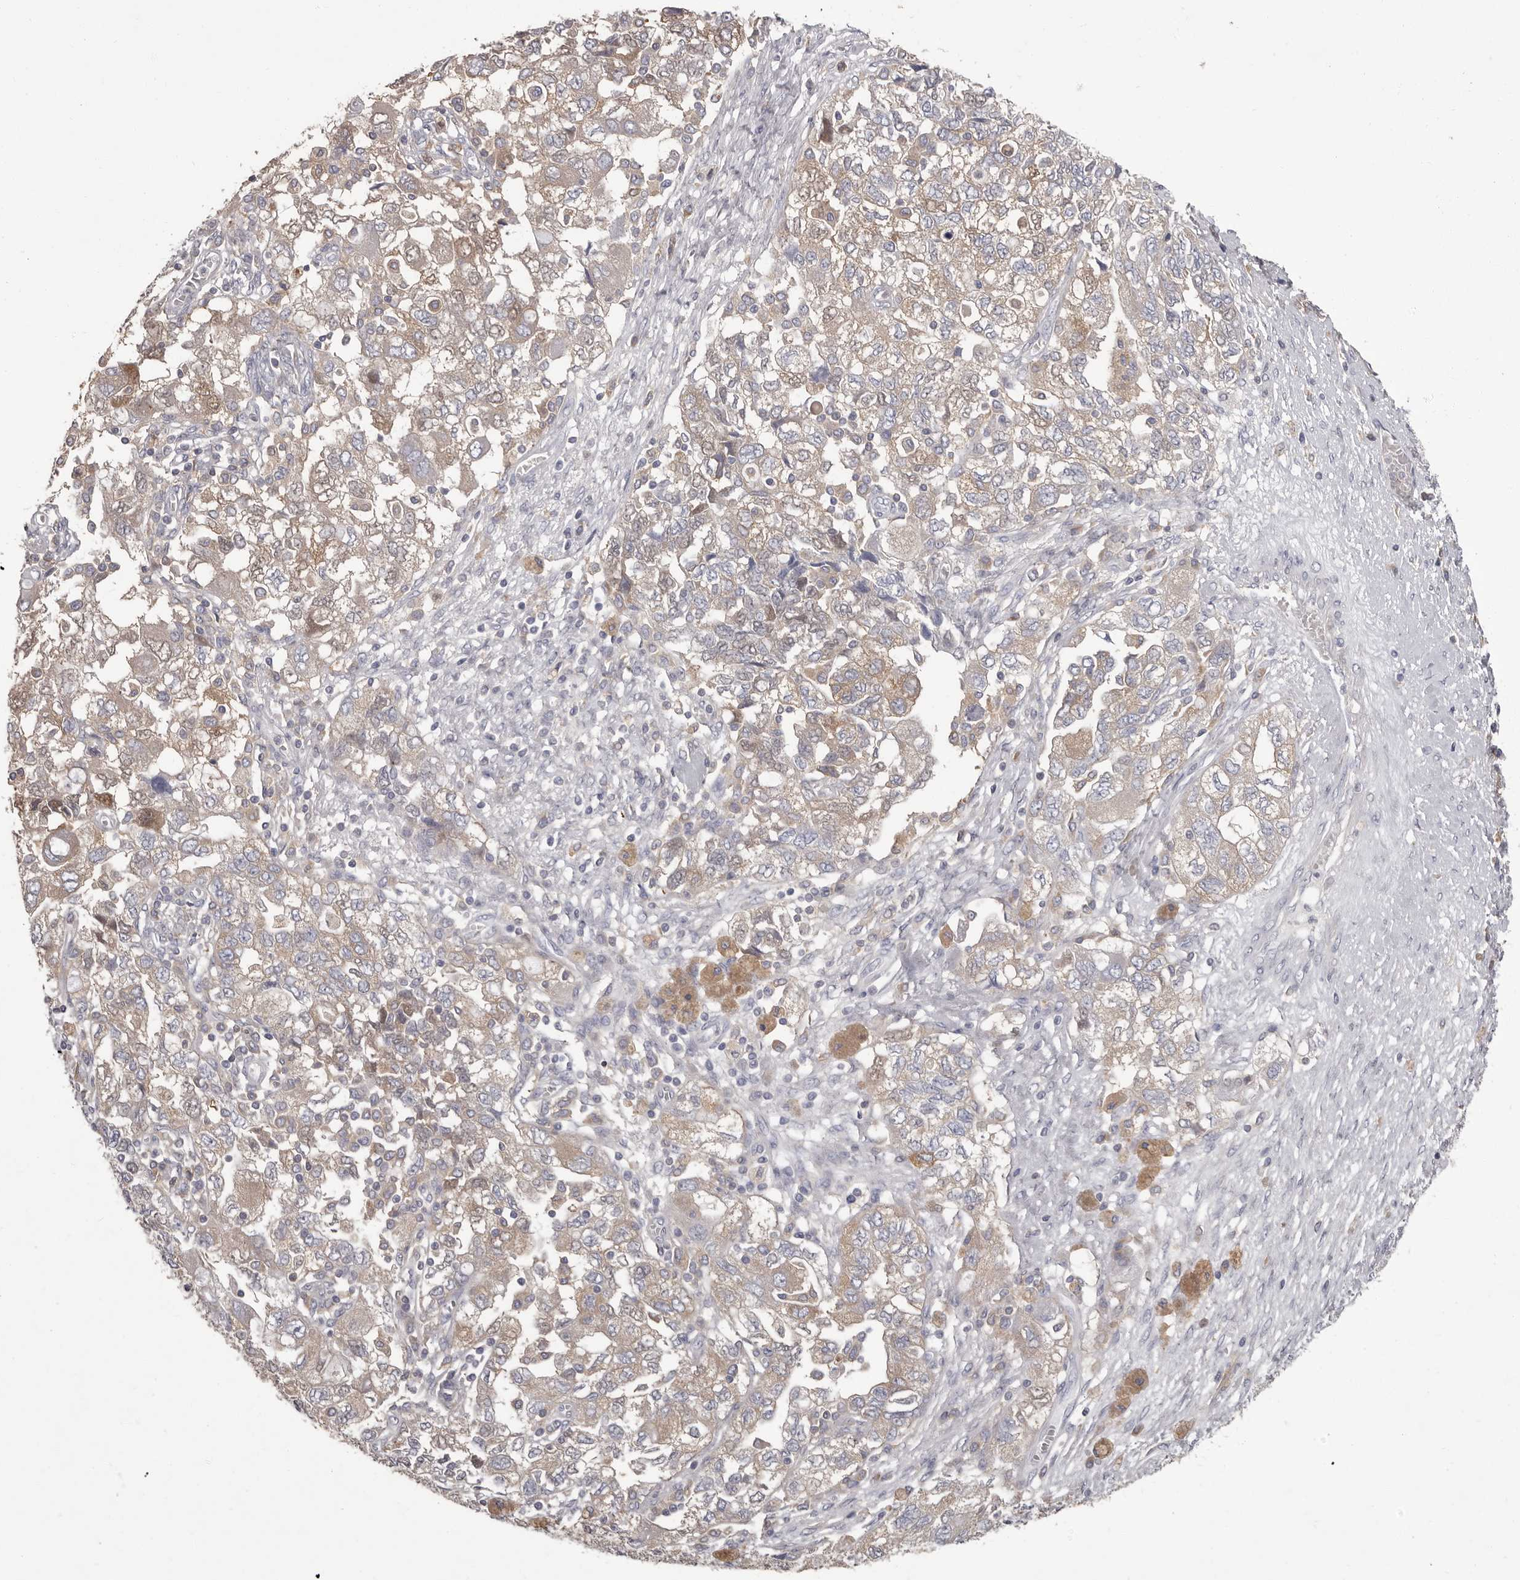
{"staining": {"intensity": "weak", "quantity": "25%-75%", "location": "cytoplasmic/membranous"}, "tissue": "ovarian cancer", "cell_type": "Tumor cells", "image_type": "cancer", "snomed": [{"axis": "morphology", "description": "Carcinoma, NOS"}, {"axis": "morphology", "description": "Cystadenocarcinoma, serous, NOS"}, {"axis": "topography", "description": "Ovary"}], "caption": "Weak cytoplasmic/membranous expression for a protein is seen in about 25%-75% of tumor cells of ovarian carcinoma using immunohistochemistry (IHC).", "gene": "APEH", "patient": {"sex": "female", "age": 69}}